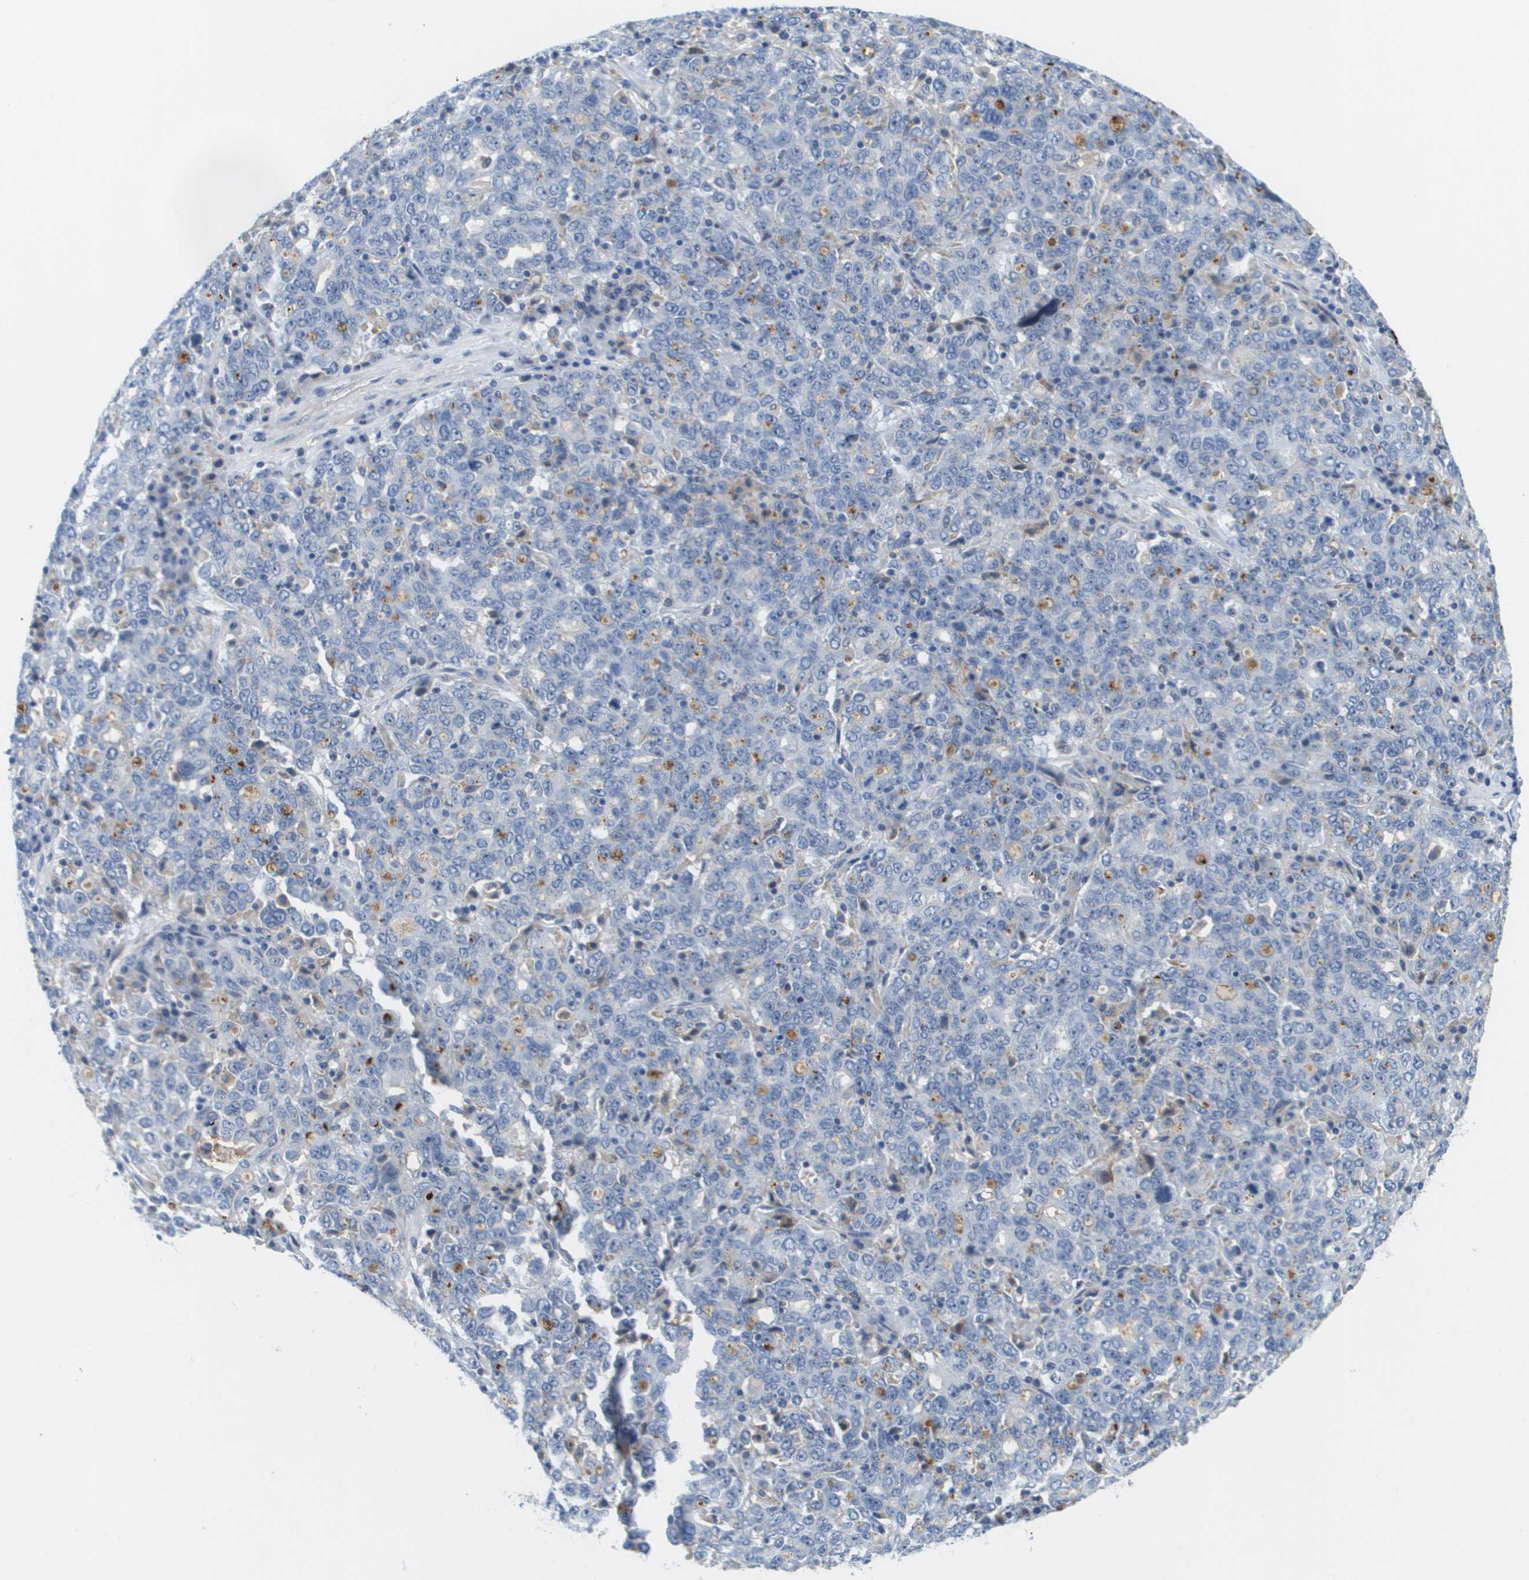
{"staining": {"intensity": "weak", "quantity": "<25%", "location": "cytoplasmic/membranous"}, "tissue": "ovarian cancer", "cell_type": "Tumor cells", "image_type": "cancer", "snomed": [{"axis": "morphology", "description": "Carcinoma, endometroid"}, {"axis": "topography", "description": "Ovary"}], "caption": "Micrograph shows no protein expression in tumor cells of ovarian cancer (endometroid carcinoma) tissue. (DAB immunohistochemistry (IHC) visualized using brightfield microscopy, high magnification).", "gene": "LIPG", "patient": {"sex": "female", "age": 62}}